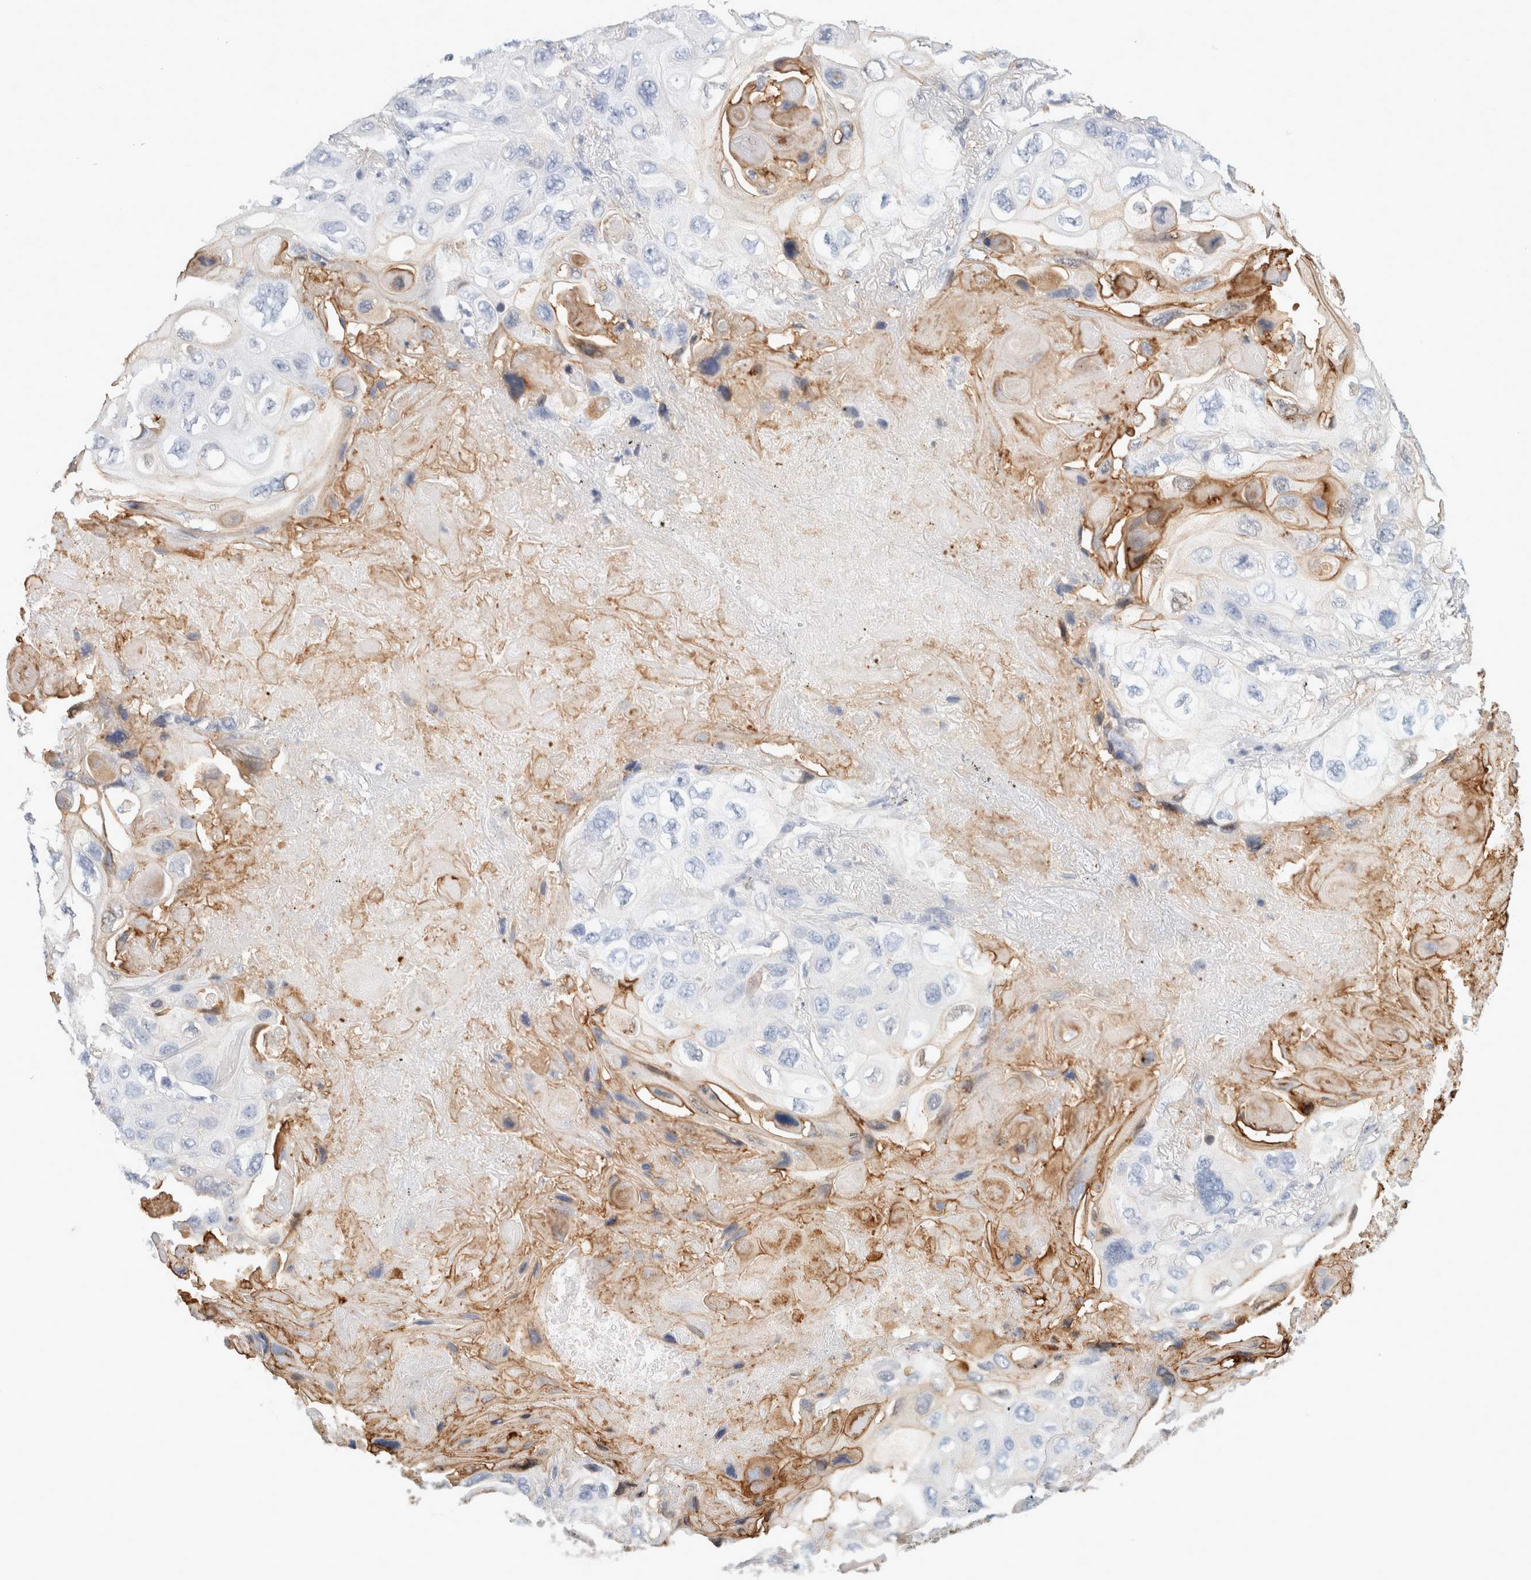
{"staining": {"intensity": "negative", "quantity": "none", "location": "none"}, "tissue": "lung cancer", "cell_type": "Tumor cells", "image_type": "cancer", "snomed": [{"axis": "morphology", "description": "Squamous cell carcinoma, NOS"}, {"axis": "topography", "description": "Lung"}], "caption": "The immunohistochemistry (IHC) photomicrograph has no significant staining in tumor cells of lung cancer (squamous cell carcinoma) tissue.", "gene": "P2RY2", "patient": {"sex": "female", "age": 73}}